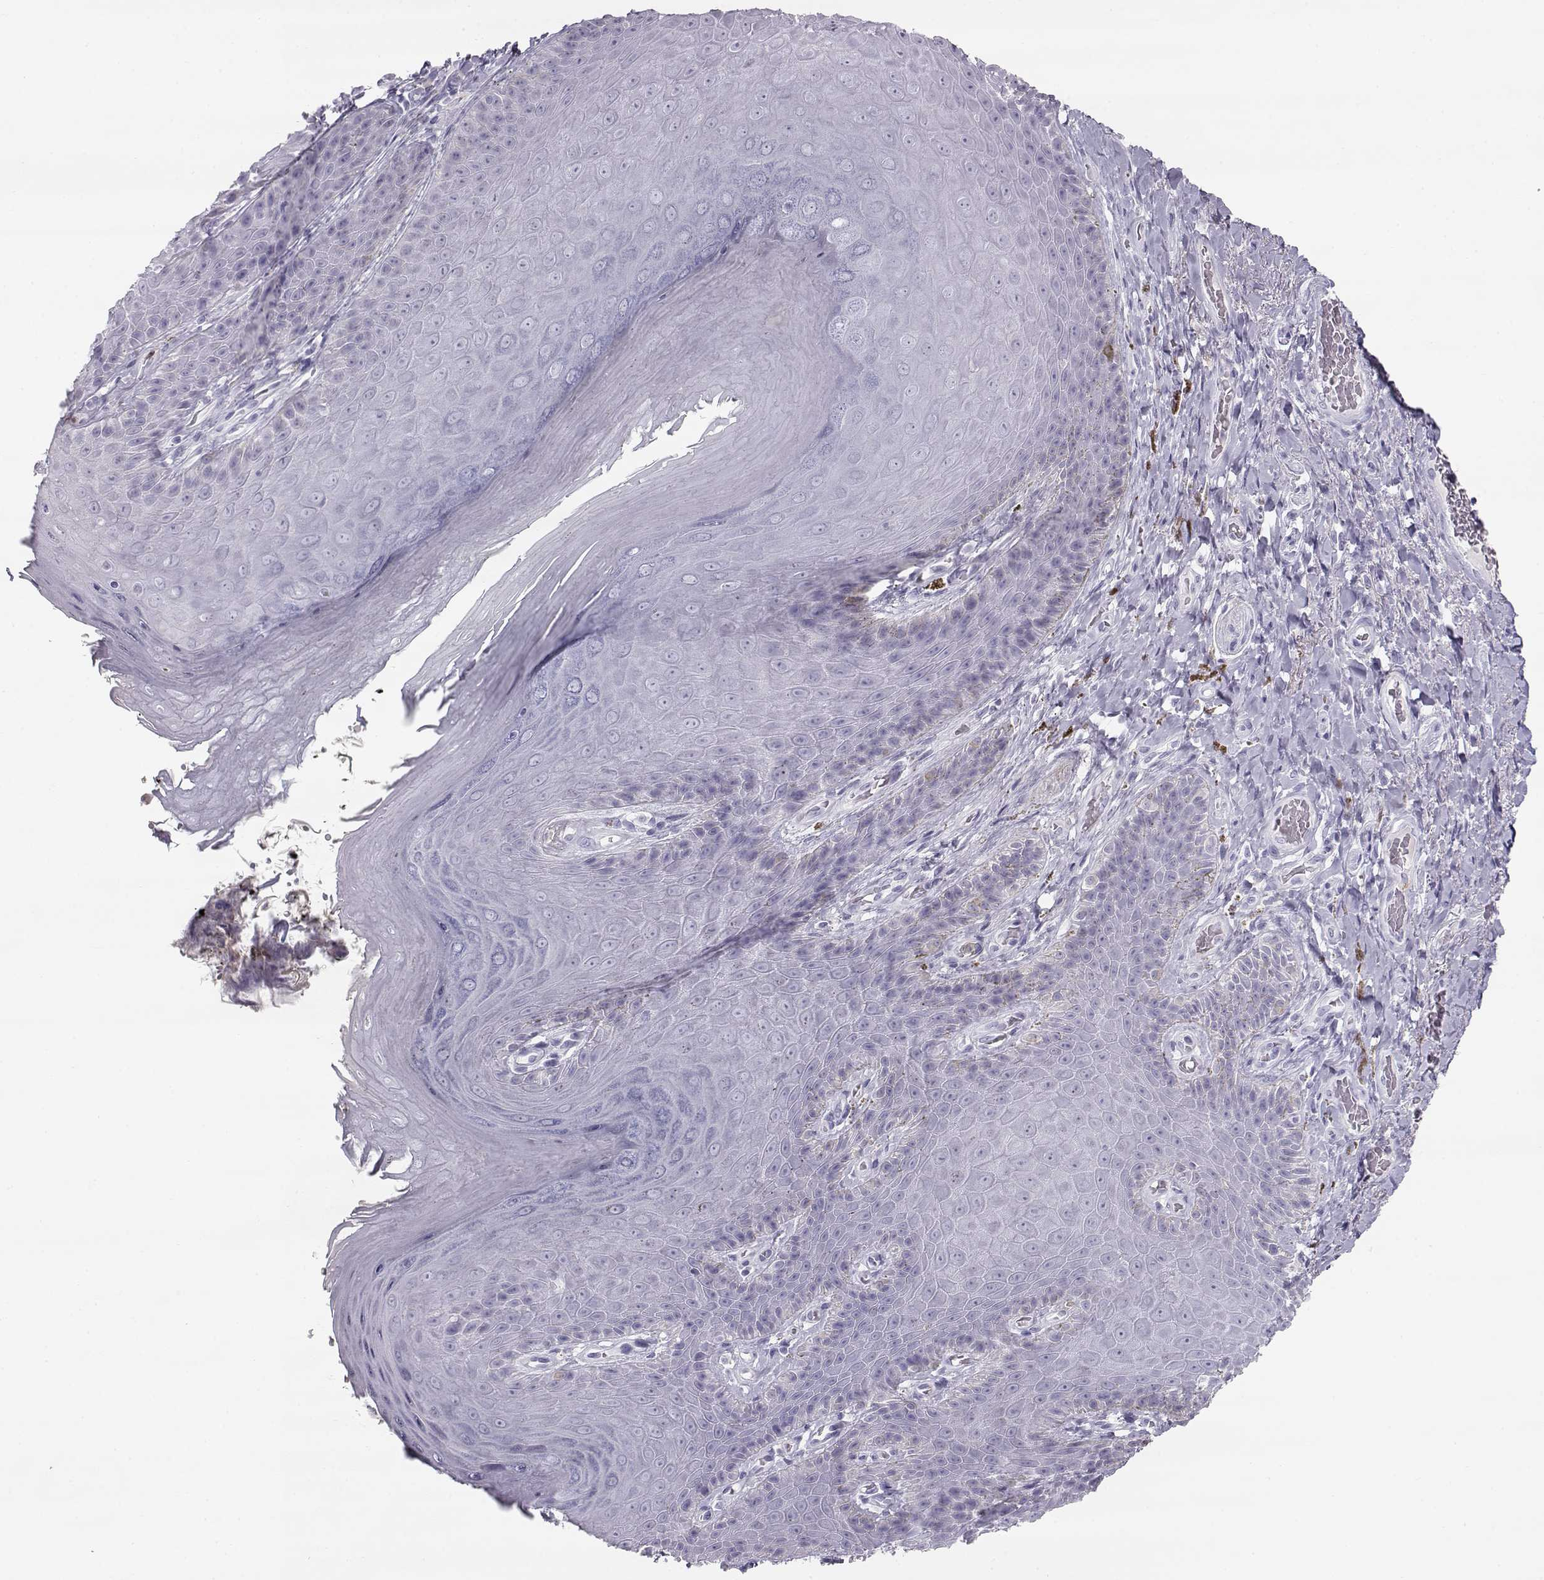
{"staining": {"intensity": "negative", "quantity": "none", "location": "none"}, "tissue": "skin", "cell_type": "Epidermal cells", "image_type": "normal", "snomed": [{"axis": "morphology", "description": "Normal tissue, NOS"}, {"axis": "topography", "description": "Skeletal muscle"}, {"axis": "topography", "description": "Anal"}, {"axis": "topography", "description": "Peripheral nerve tissue"}], "caption": "High power microscopy histopathology image of an IHC image of normal skin, revealing no significant staining in epidermal cells.", "gene": "MIP", "patient": {"sex": "male", "age": 53}}